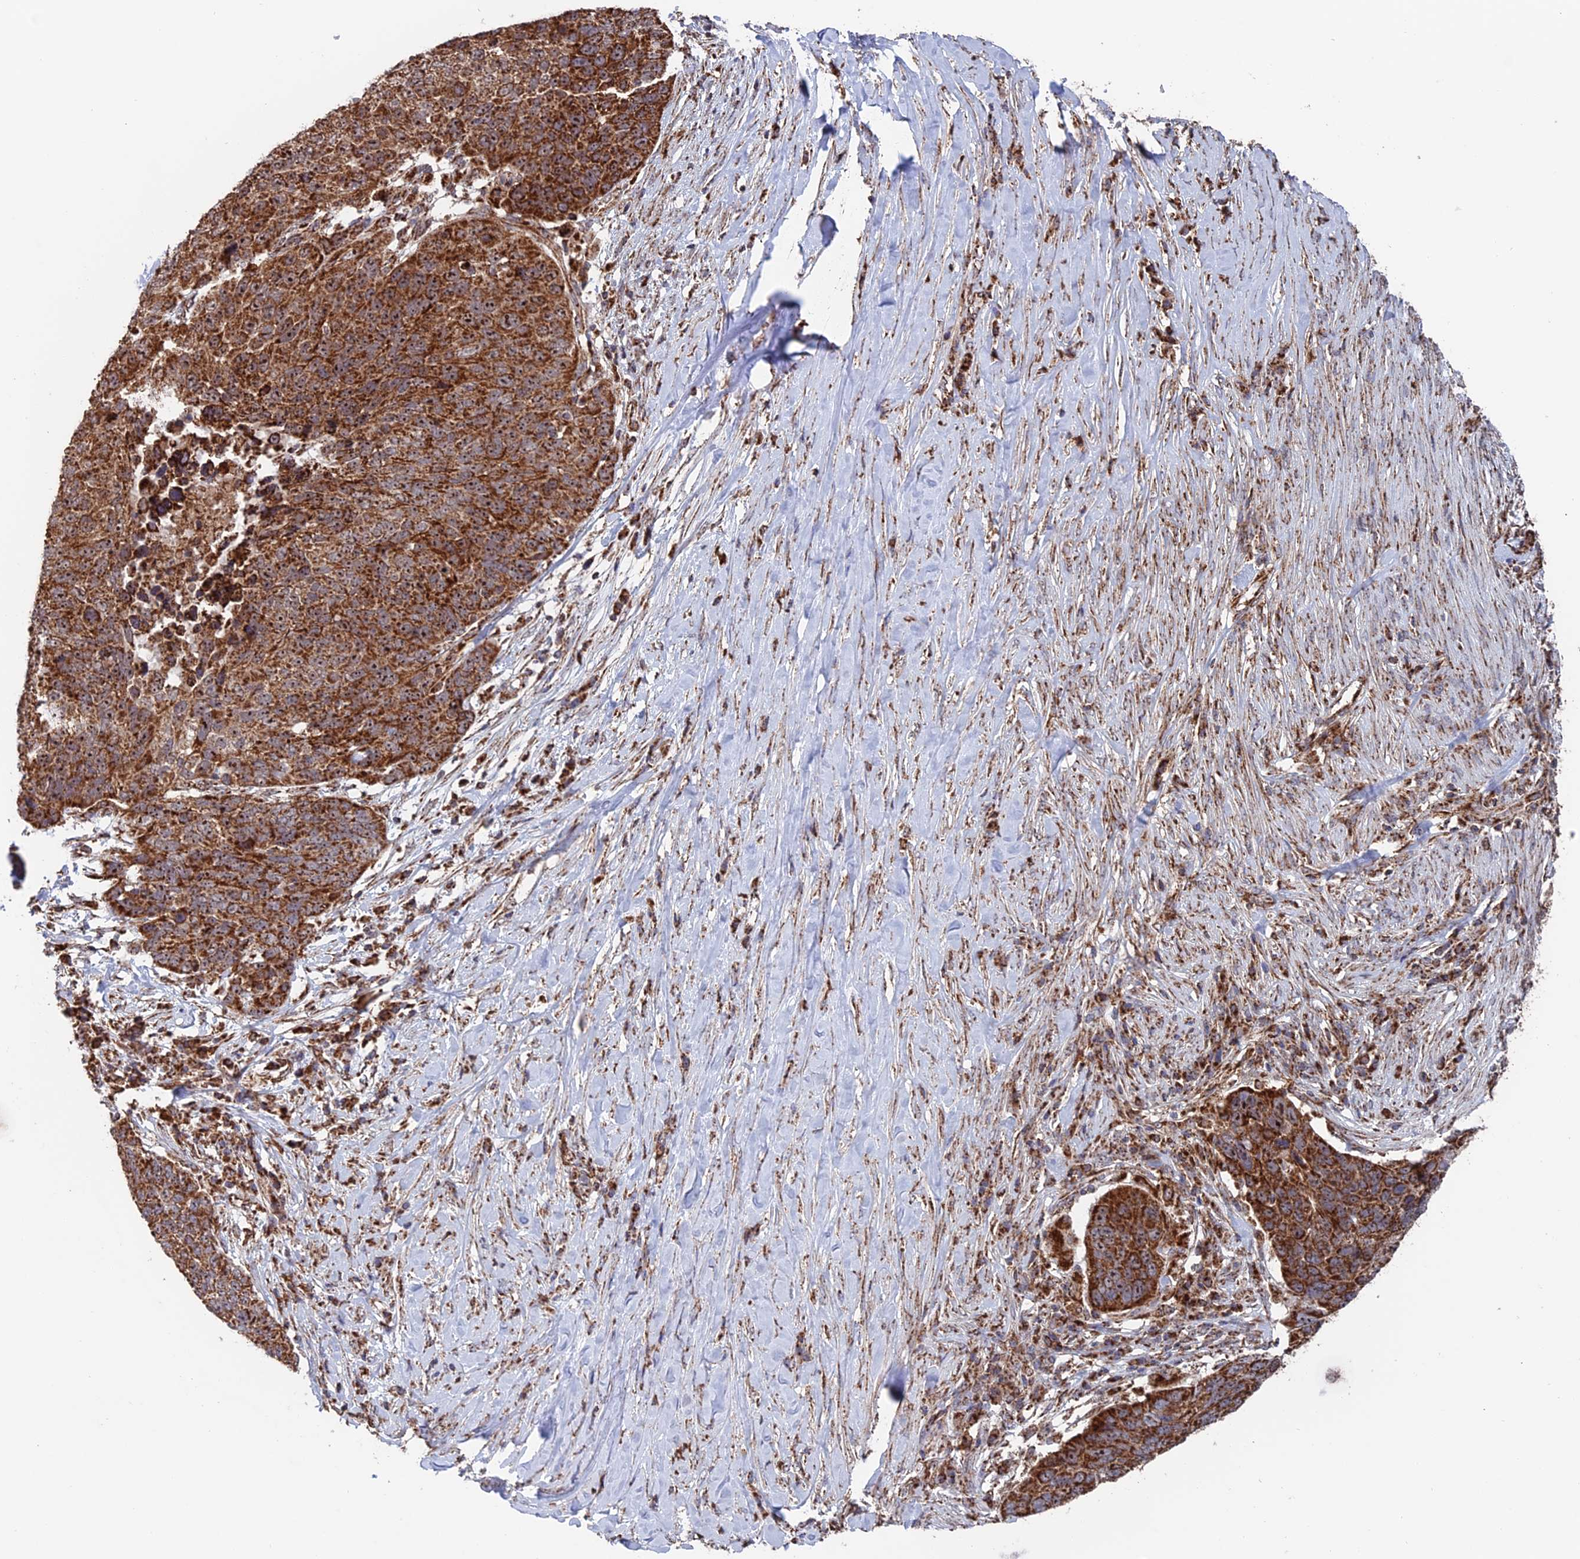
{"staining": {"intensity": "strong", "quantity": ">75%", "location": "cytoplasmic/membranous,nuclear"}, "tissue": "lung cancer", "cell_type": "Tumor cells", "image_type": "cancer", "snomed": [{"axis": "morphology", "description": "Normal tissue, NOS"}, {"axis": "morphology", "description": "Squamous cell carcinoma, NOS"}, {"axis": "topography", "description": "Lymph node"}, {"axis": "topography", "description": "Lung"}], "caption": "The immunohistochemical stain labels strong cytoplasmic/membranous and nuclear staining in tumor cells of squamous cell carcinoma (lung) tissue.", "gene": "DTYMK", "patient": {"sex": "male", "age": 66}}